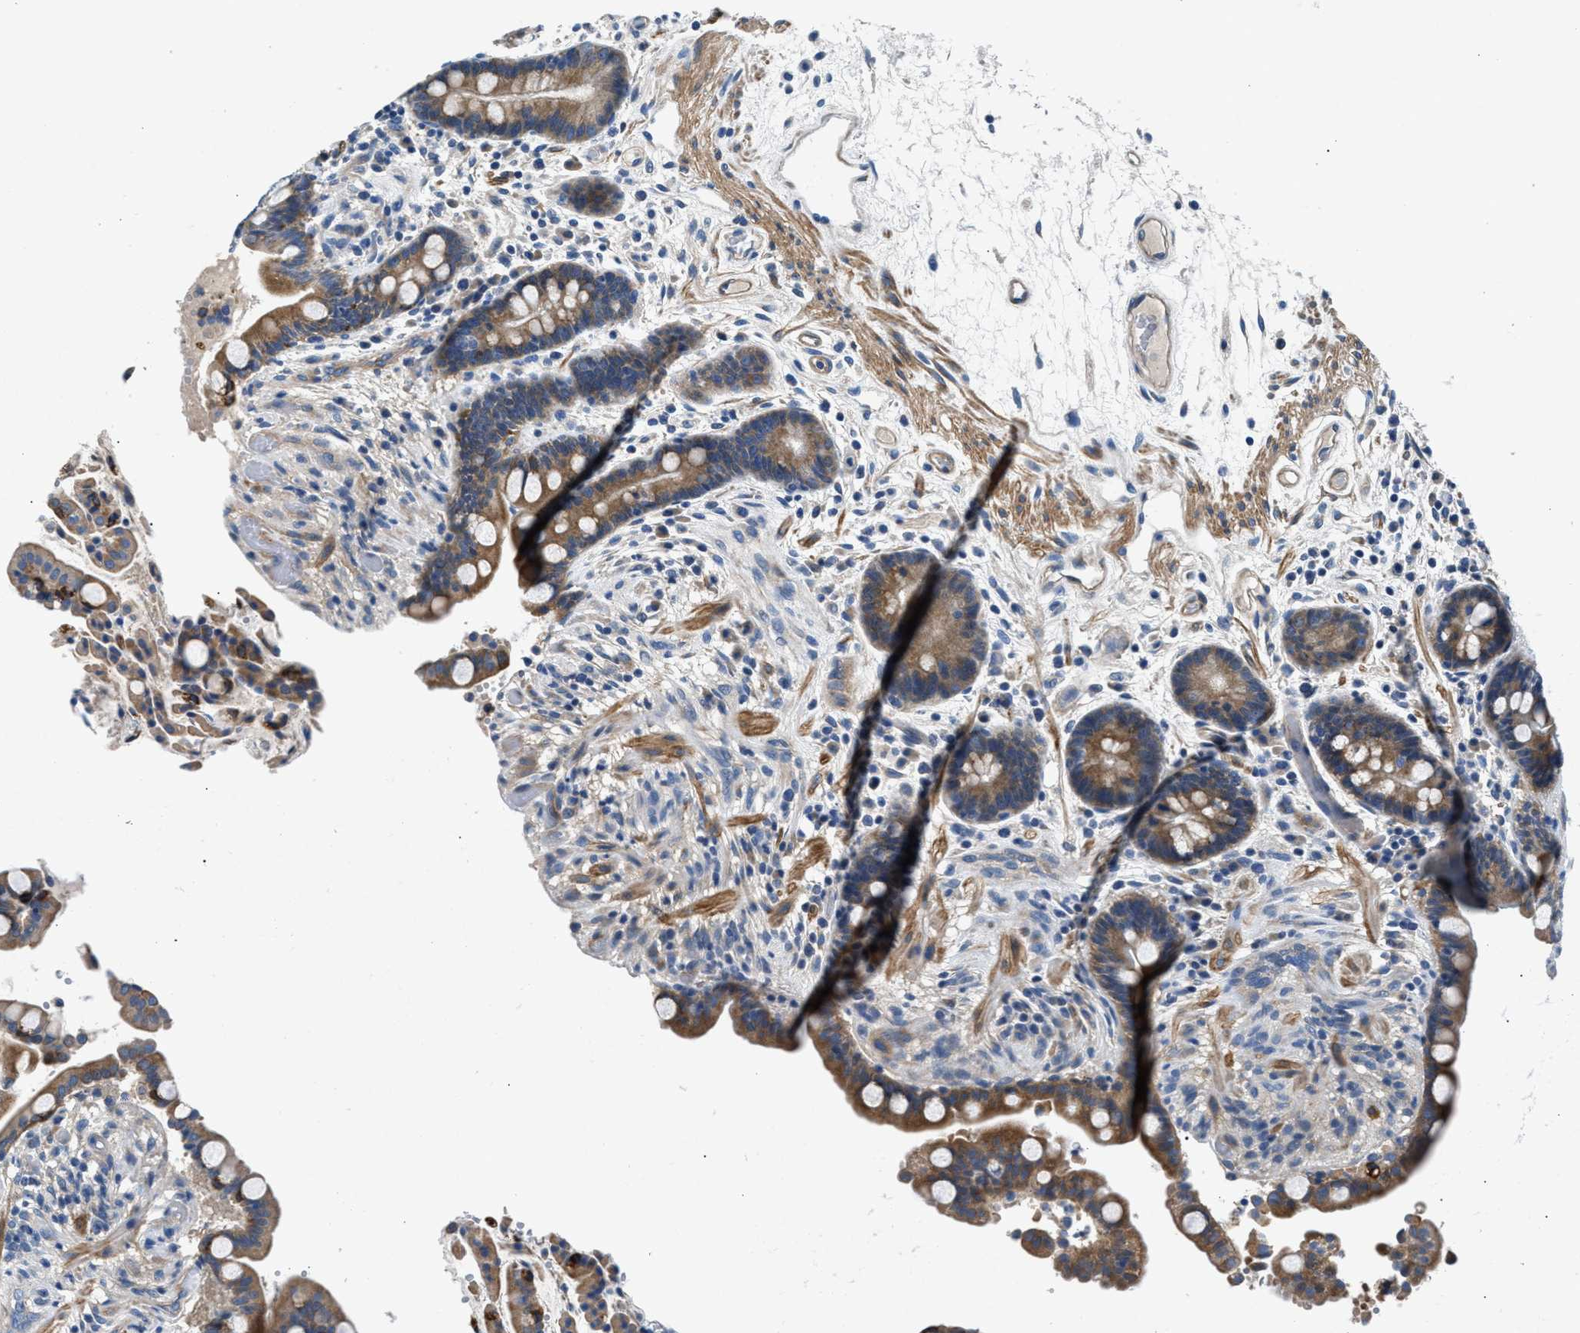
{"staining": {"intensity": "weak", "quantity": "25%-75%", "location": "cytoplasmic/membranous"}, "tissue": "colon", "cell_type": "Endothelial cells", "image_type": "normal", "snomed": [{"axis": "morphology", "description": "Normal tissue, NOS"}, {"axis": "topography", "description": "Colon"}], "caption": "A photomicrograph of colon stained for a protein reveals weak cytoplasmic/membranous brown staining in endothelial cells.", "gene": "CDRT4", "patient": {"sex": "male", "age": 73}}